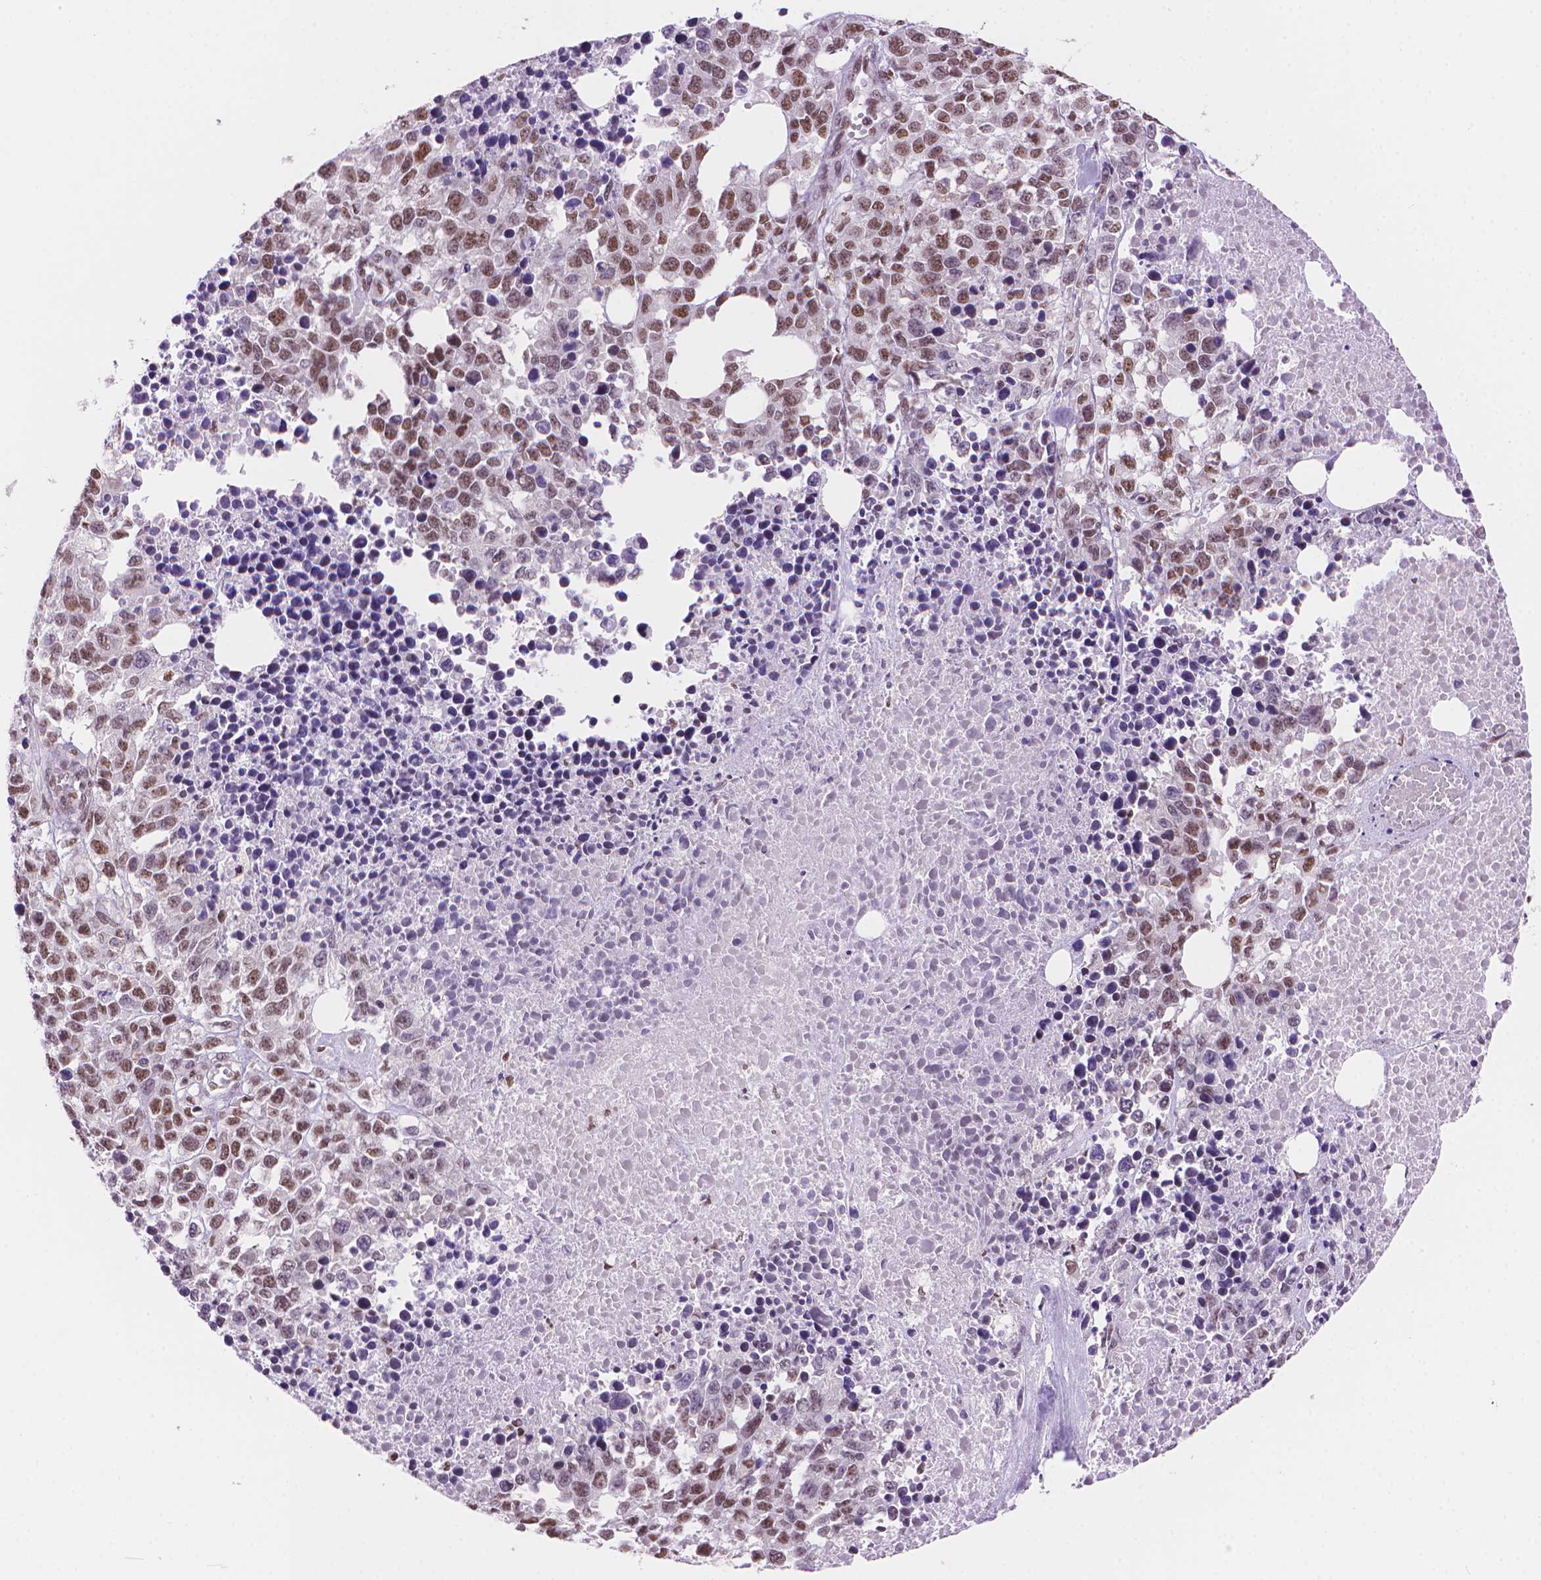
{"staining": {"intensity": "moderate", "quantity": ">75%", "location": "nuclear"}, "tissue": "melanoma", "cell_type": "Tumor cells", "image_type": "cancer", "snomed": [{"axis": "morphology", "description": "Malignant melanoma, Metastatic site"}, {"axis": "topography", "description": "Skin"}], "caption": "Immunohistochemical staining of human malignant melanoma (metastatic site) displays moderate nuclear protein staining in approximately >75% of tumor cells. The protein of interest is shown in brown color, while the nuclei are stained blue.", "gene": "UBN1", "patient": {"sex": "male", "age": 84}}